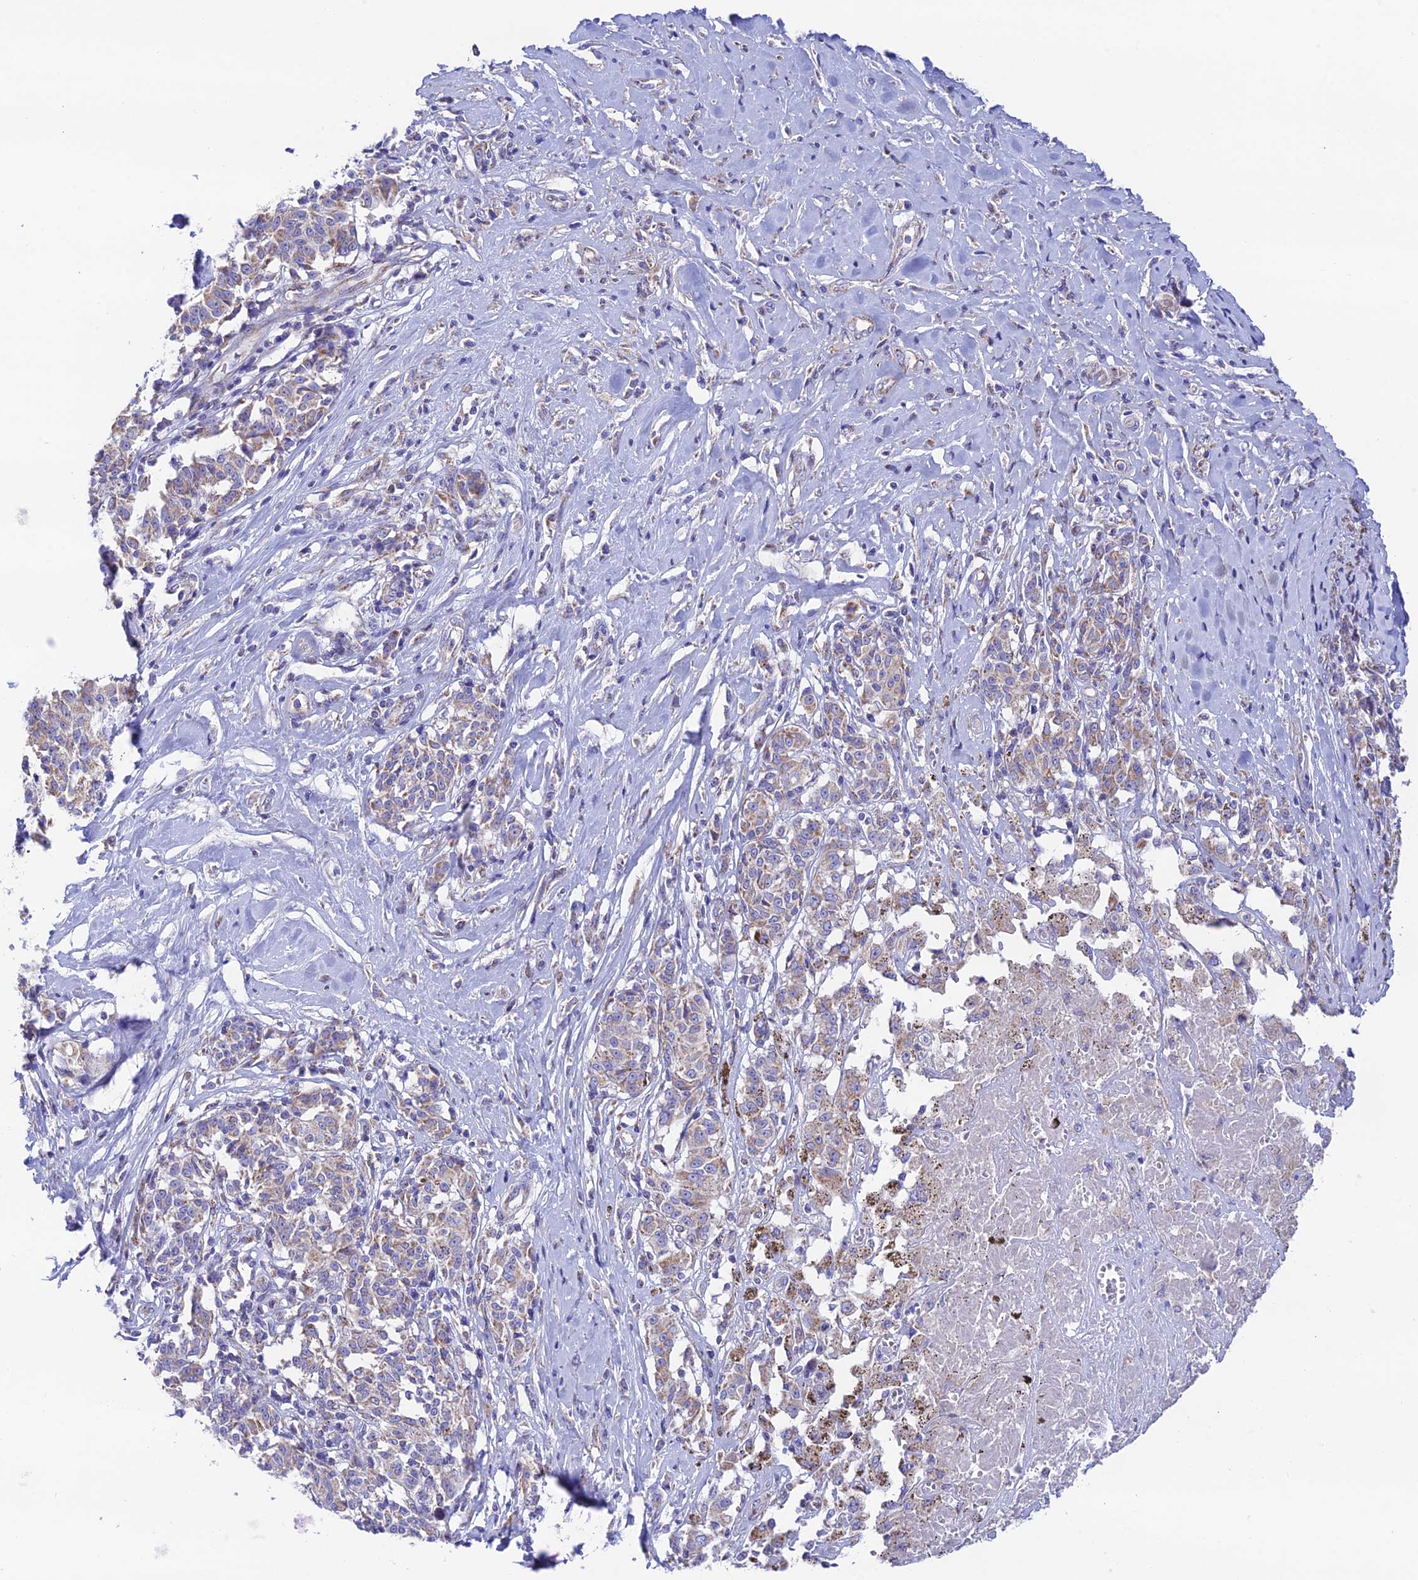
{"staining": {"intensity": "moderate", "quantity": "25%-75%", "location": "cytoplasmic/membranous"}, "tissue": "melanoma", "cell_type": "Tumor cells", "image_type": "cancer", "snomed": [{"axis": "morphology", "description": "Malignant melanoma, NOS"}, {"axis": "topography", "description": "Skin"}], "caption": "Malignant melanoma stained with DAB immunohistochemistry shows medium levels of moderate cytoplasmic/membranous staining in about 25%-75% of tumor cells.", "gene": "HSDL2", "patient": {"sex": "female", "age": 72}}